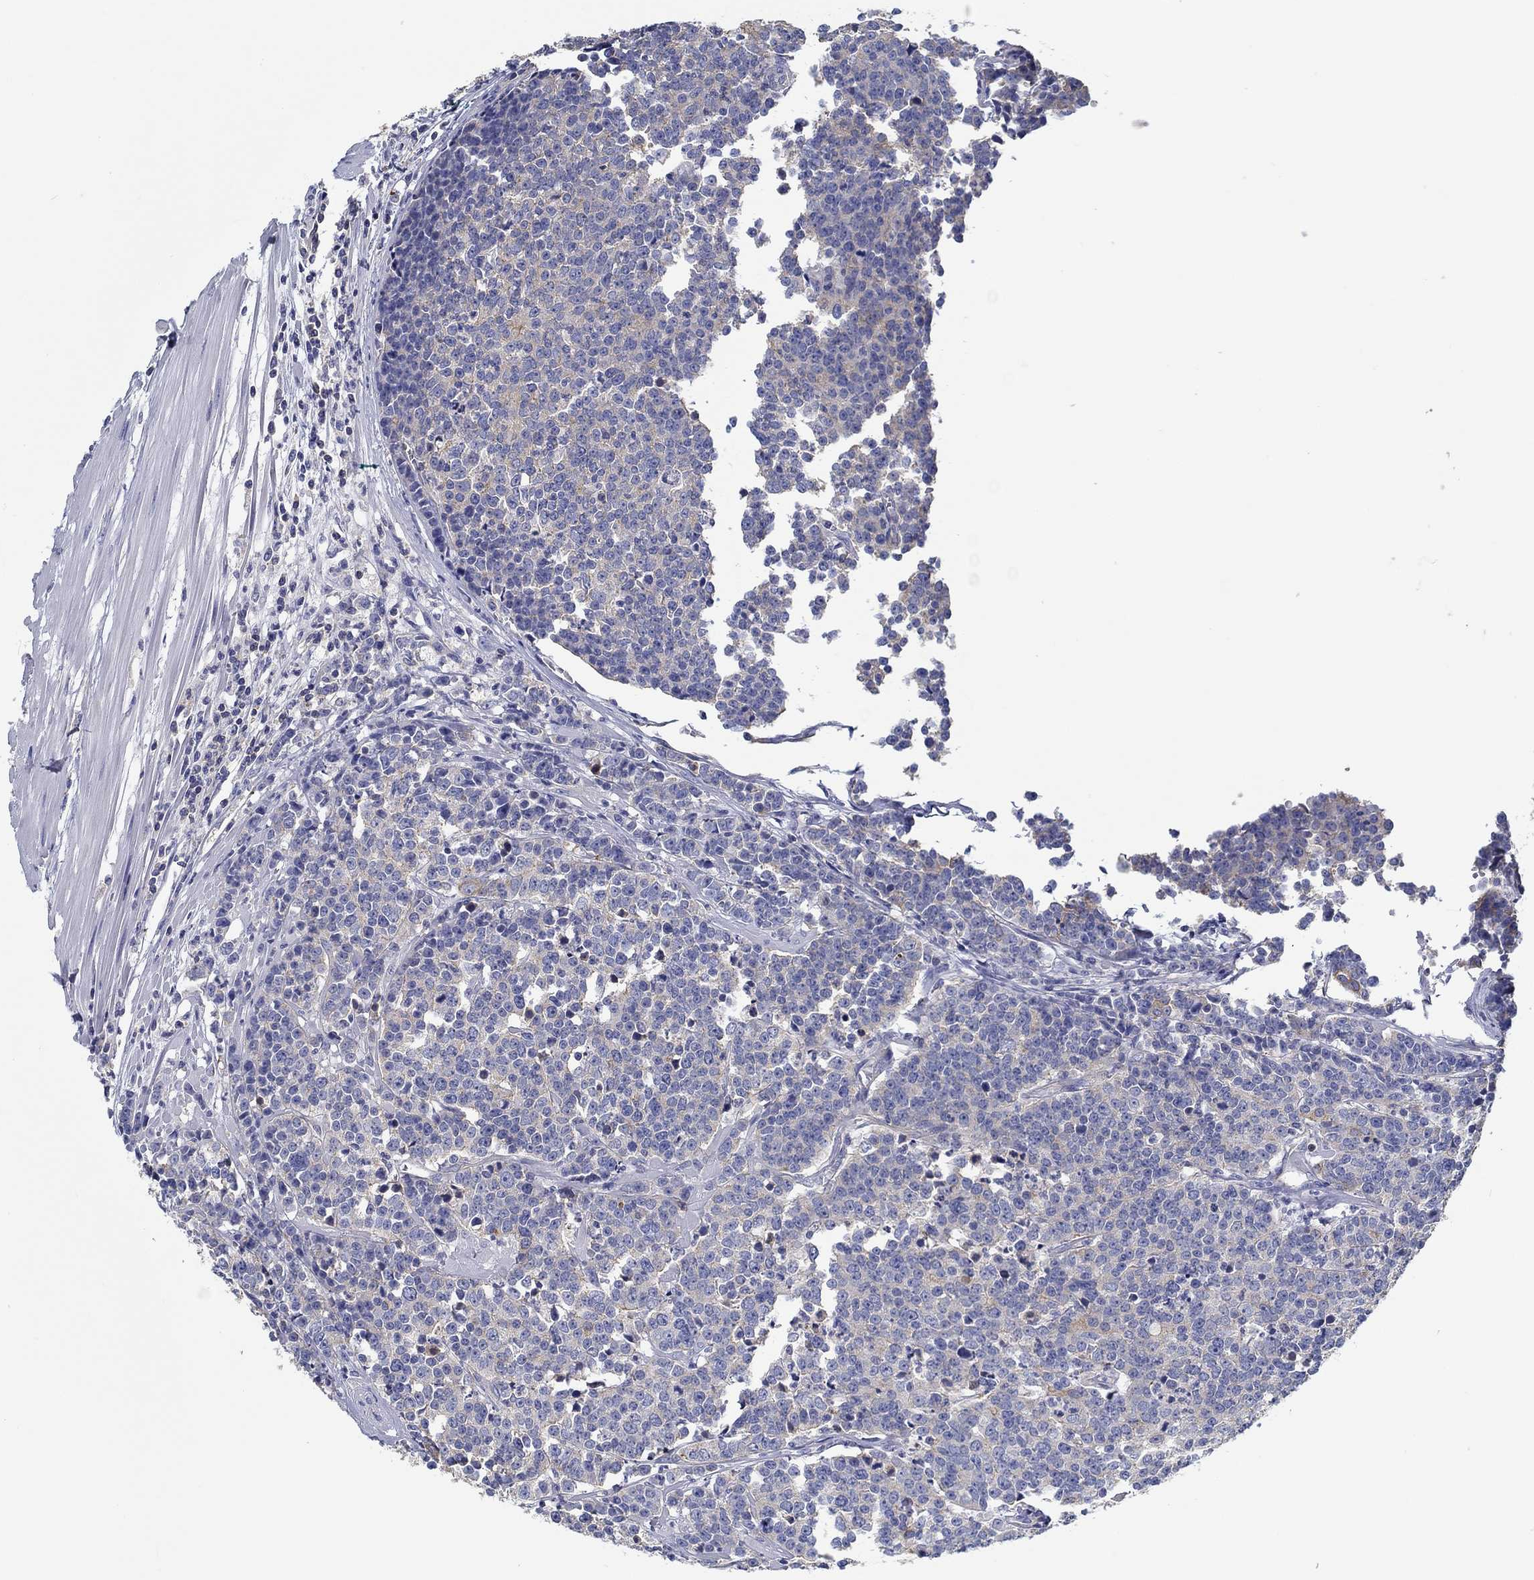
{"staining": {"intensity": "negative", "quantity": "none", "location": "none"}, "tissue": "prostate cancer", "cell_type": "Tumor cells", "image_type": "cancer", "snomed": [{"axis": "morphology", "description": "Adenocarcinoma, NOS"}, {"axis": "topography", "description": "Prostate"}], "caption": "This histopathology image is of prostate cancer stained with immunohistochemistry (IHC) to label a protein in brown with the nuclei are counter-stained blue. There is no staining in tumor cells.", "gene": "BBOF1", "patient": {"sex": "male", "age": 67}}